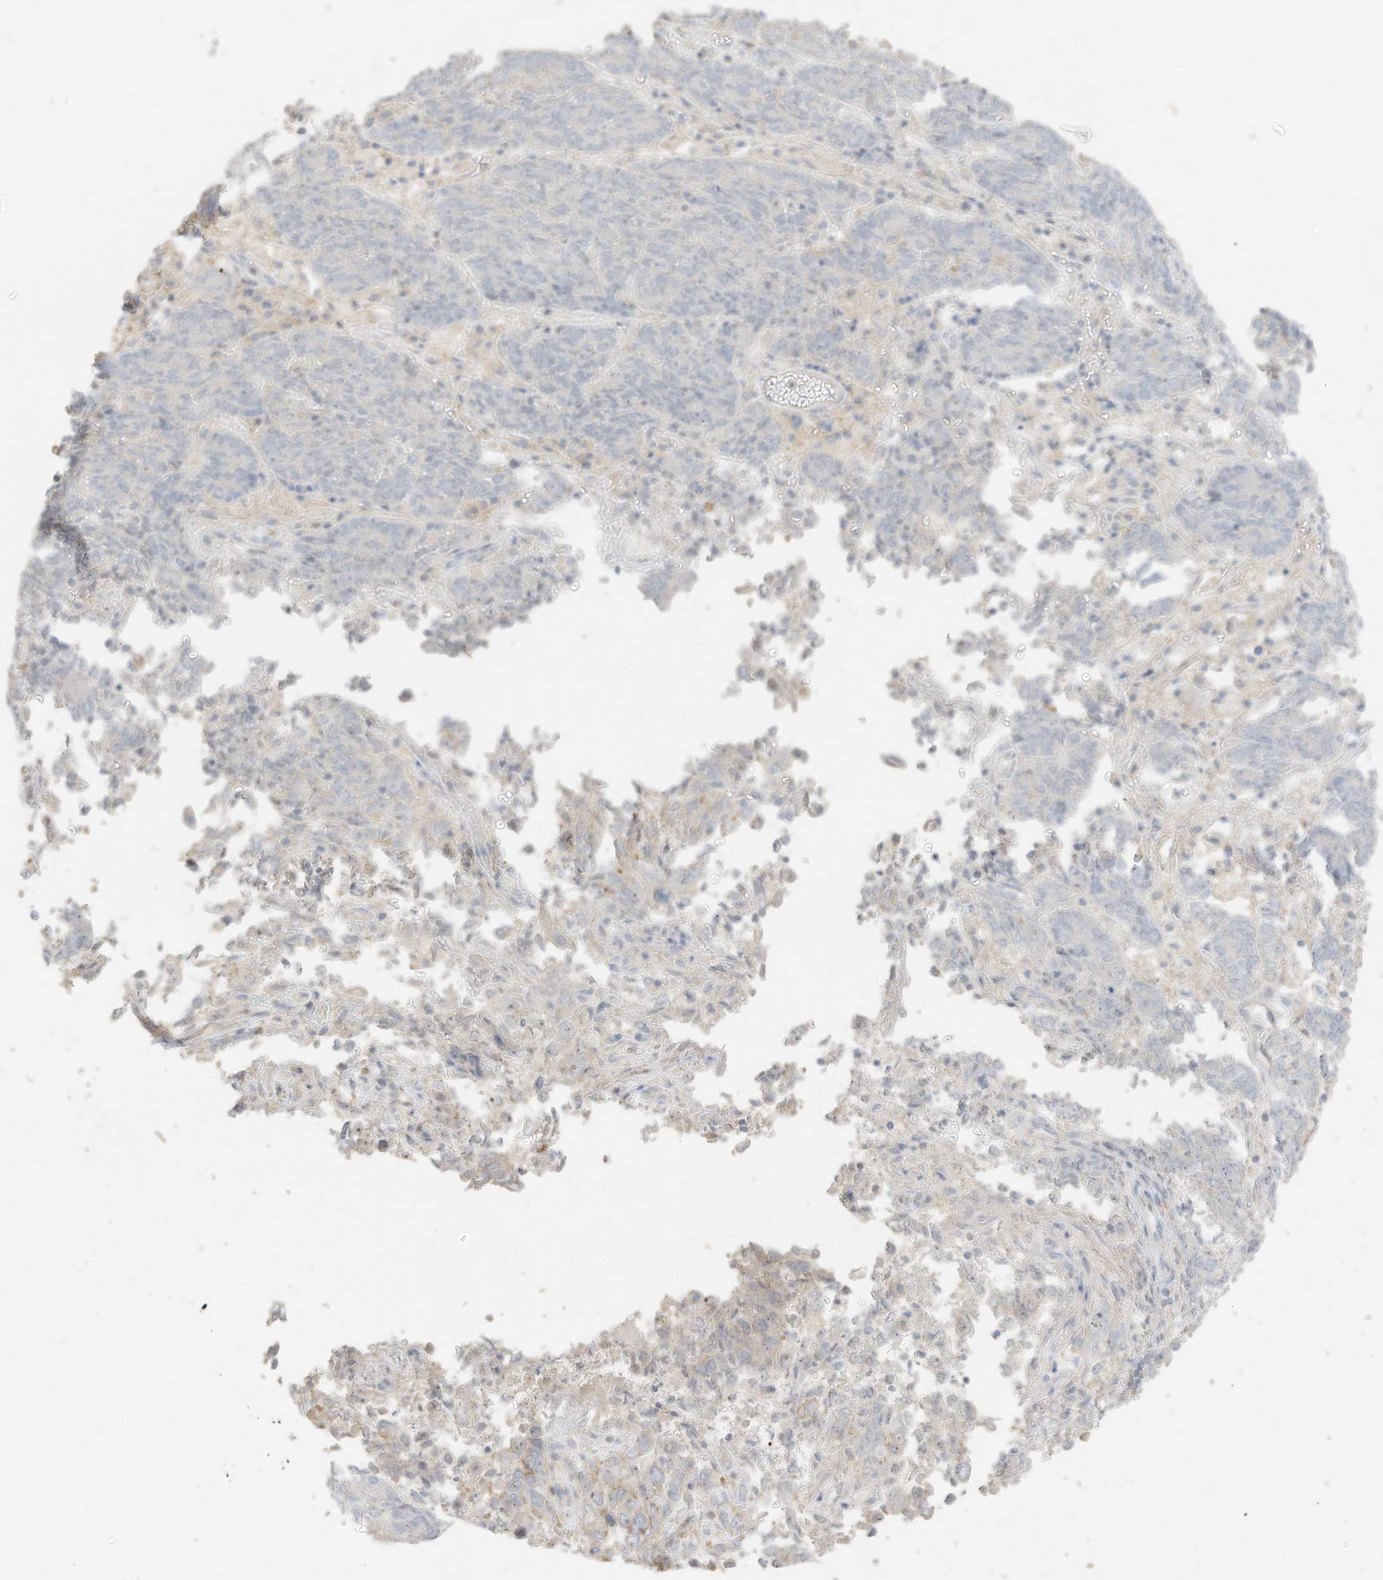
{"staining": {"intensity": "negative", "quantity": "none", "location": "none"}, "tissue": "endometrial cancer", "cell_type": "Tumor cells", "image_type": "cancer", "snomed": [{"axis": "morphology", "description": "Adenocarcinoma, NOS"}, {"axis": "topography", "description": "Endometrium"}], "caption": "The photomicrograph exhibits no staining of tumor cells in endometrial adenocarcinoma.", "gene": "ZBTB41", "patient": {"sex": "female", "age": 80}}